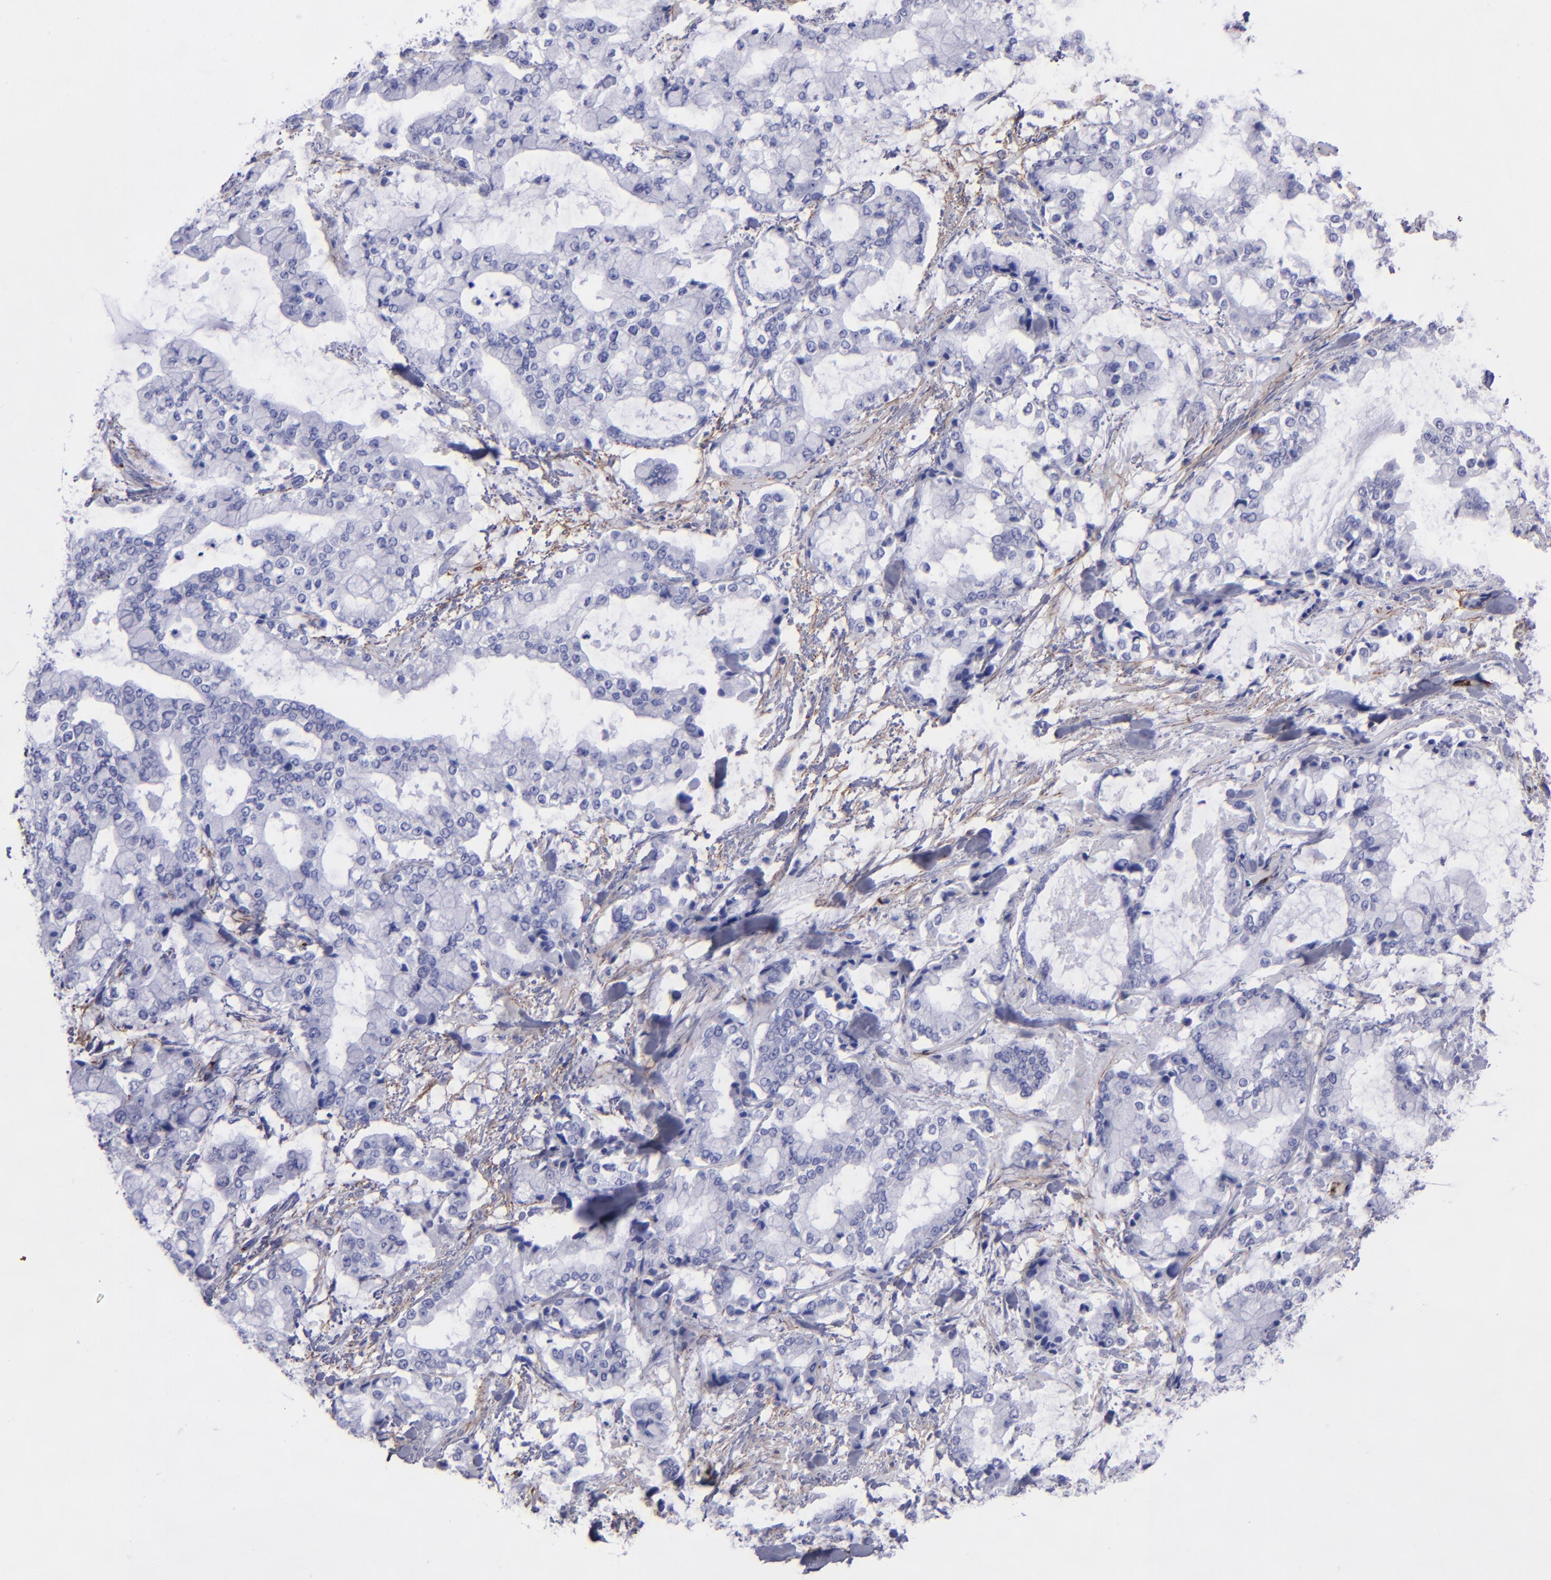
{"staining": {"intensity": "negative", "quantity": "none", "location": "none"}, "tissue": "stomach cancer", "cell_type": "Tumor cells", "image_type": "cancer", "snomed": [{"axis": "morphology", "description": "Normal tissue, NOS"}, {"axis": "morphology", "description": "Adenocarcinoma, NOS"}, {"axis": "topography", "description": "Stomach, upper"}, {"axis": "topography", "description": "Stomach"}], "caption": "A high-resolution image shows immunohistochemistry staining of stomach adenocarcinoma, which demonstrates no significant staining in tumor cells. (Stains: DAB (3,3'-diaminobenzidine) immunohistochemistry (IHC) with hematoxylin counter stain, Microscopy: brightfield microscopy at high magnification).", "gene": "EFCAB13", "patient": {"sex": "male", "age": 76}}